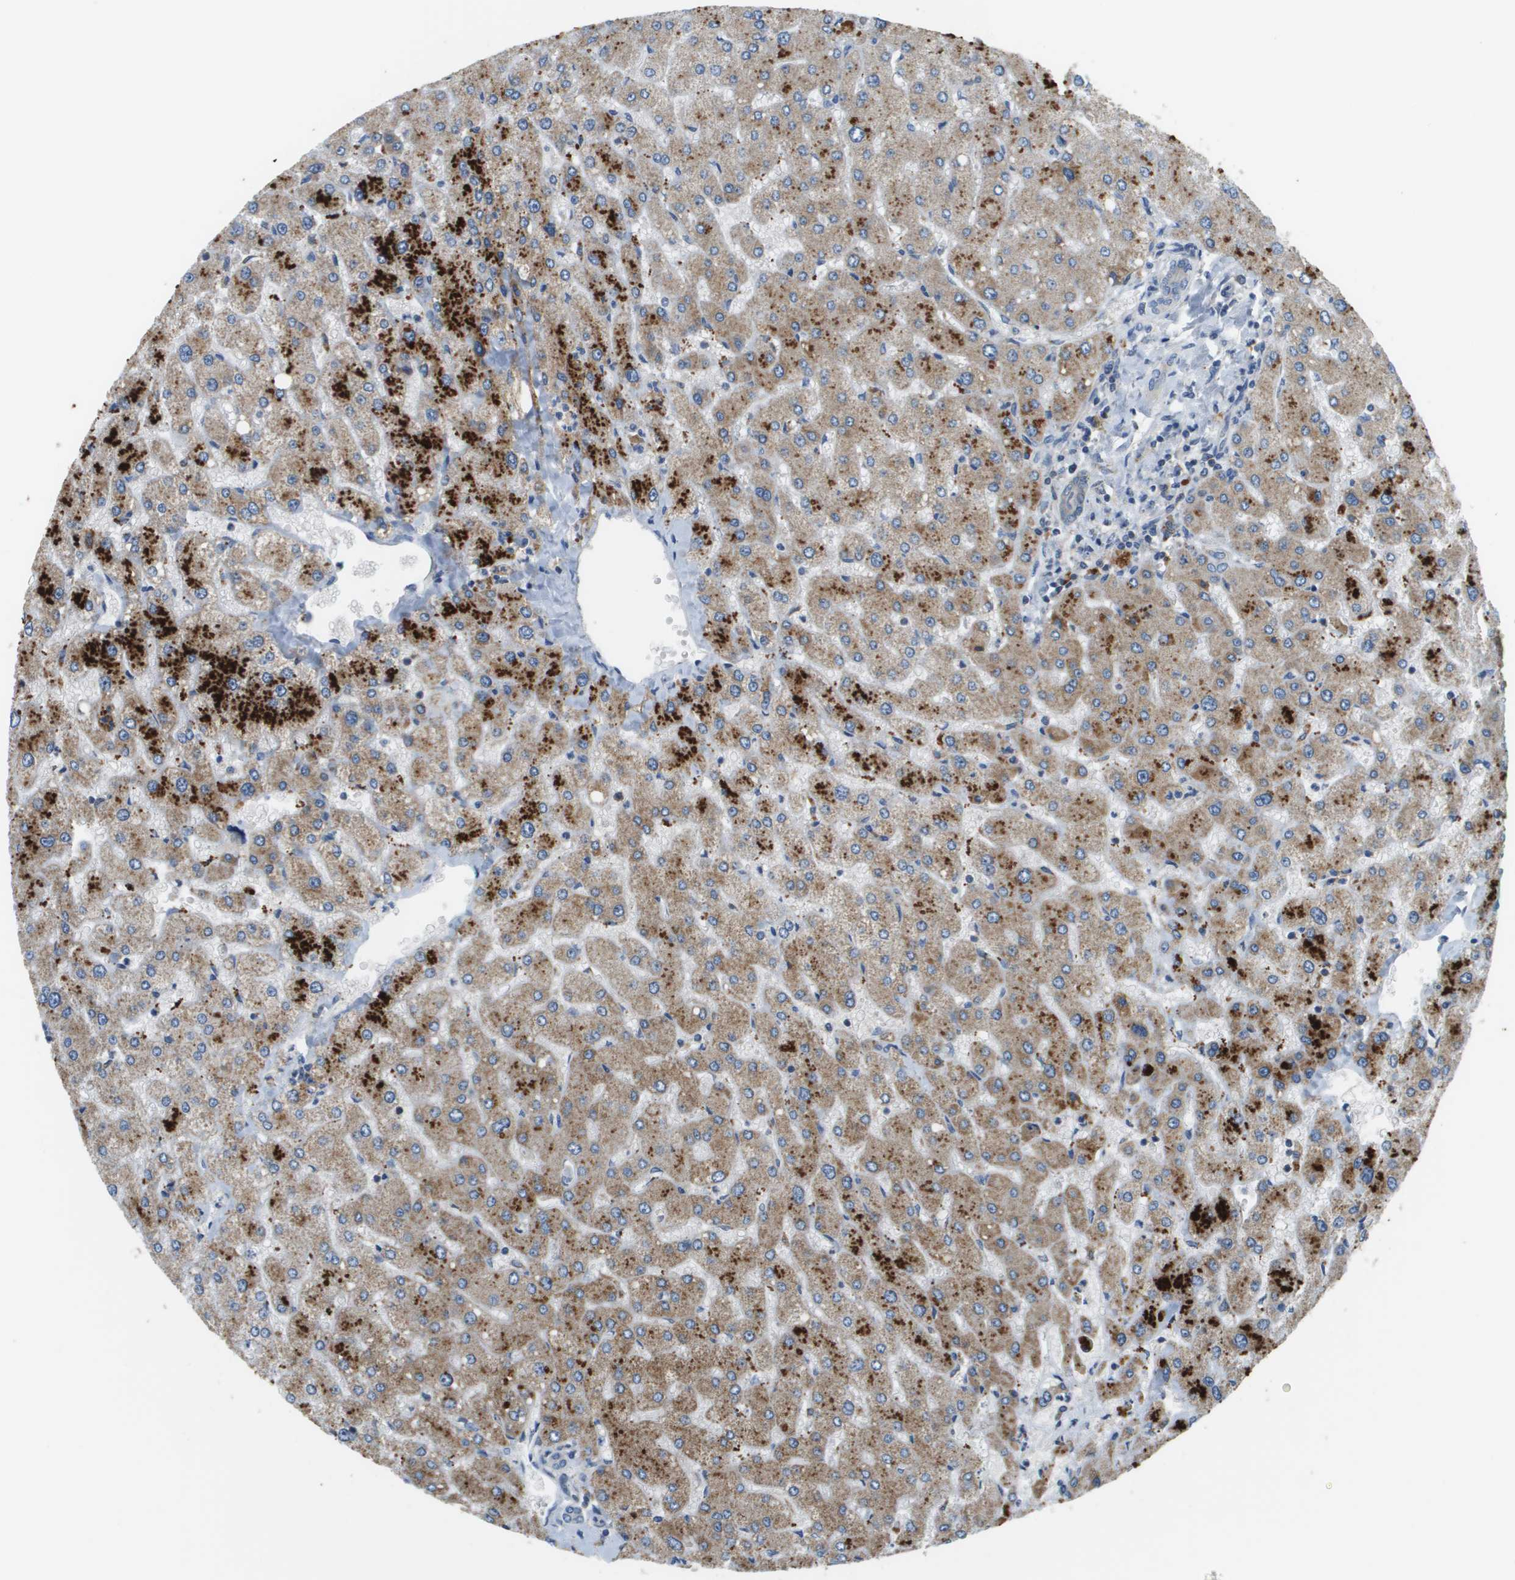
{"staining": {"intensity": "negative", "quantity": "none", "location": "none"}, "tissue": "liver", "cell_type": "Cholangiocytes", "image_type": "normal", "snomed": [{"axis": "morphology", "description": "Normal tissue, NOS"}, {"axis": "topography", "description": "Liver"}], "caption": "A high-resolution micrograph shows IHC staining of unremarkable liver, which demonstrates no significant positivity in cholangiocytes.", "gene": "SLC25A20", "patient": {"sex": "male", "age": 55}}